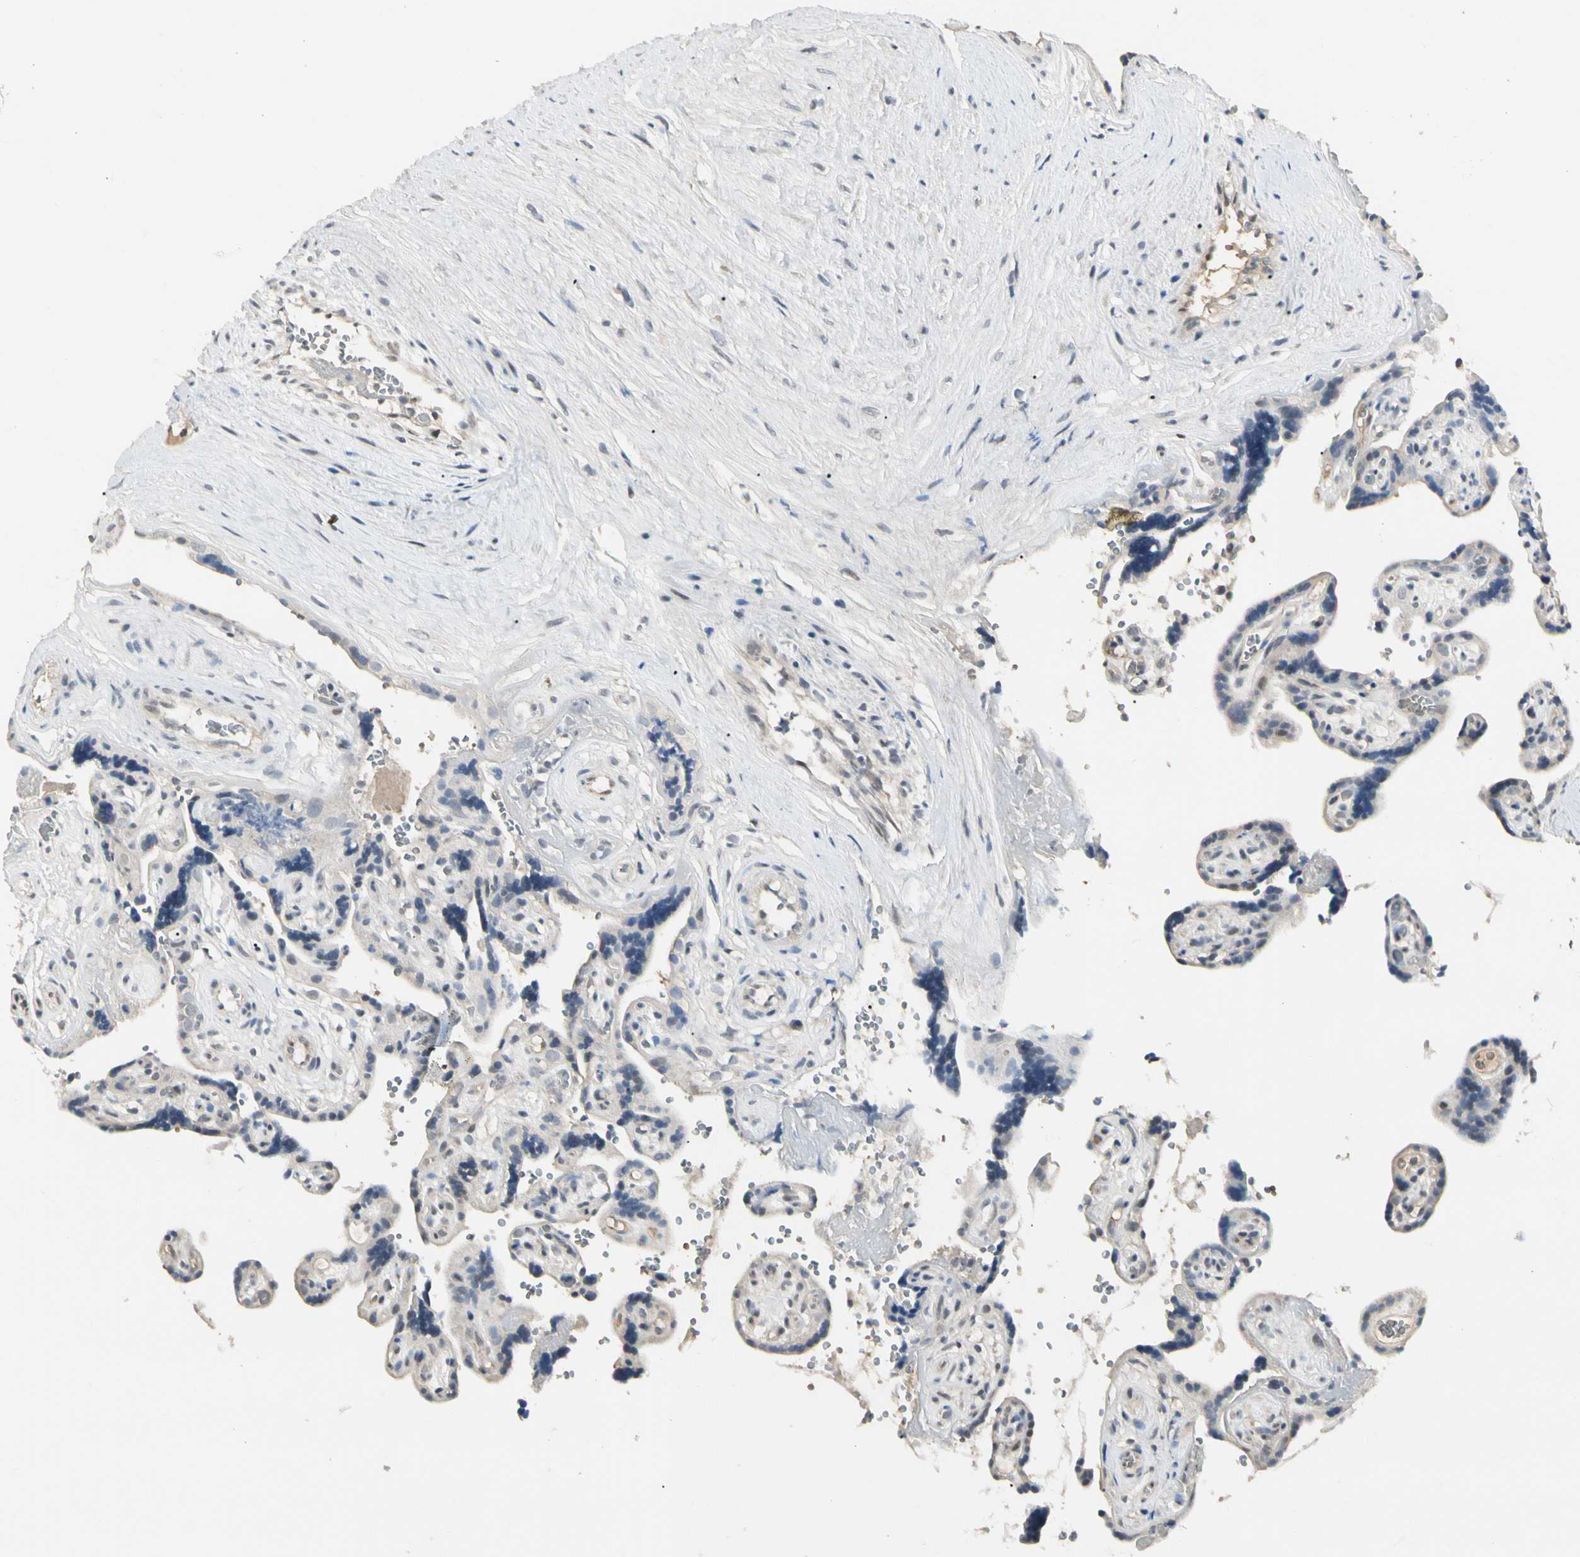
{"staining": {"intensity": "negative", "quantity": "none", "location": "none"}, "tissue": "placenta", "cell_type": "Decidual cells", "image_type": "normal", "snomed": [{"axis": "morphology", "description": "Normal tissue, NOS"}, {"axis": "topography", "description": "Placenta"}], "caption": "This is an IHC image of benign human placenta. There is no expression in decidual cells.", "gene": "GREM1", "patient": {"sex": "female", "age": 30}}